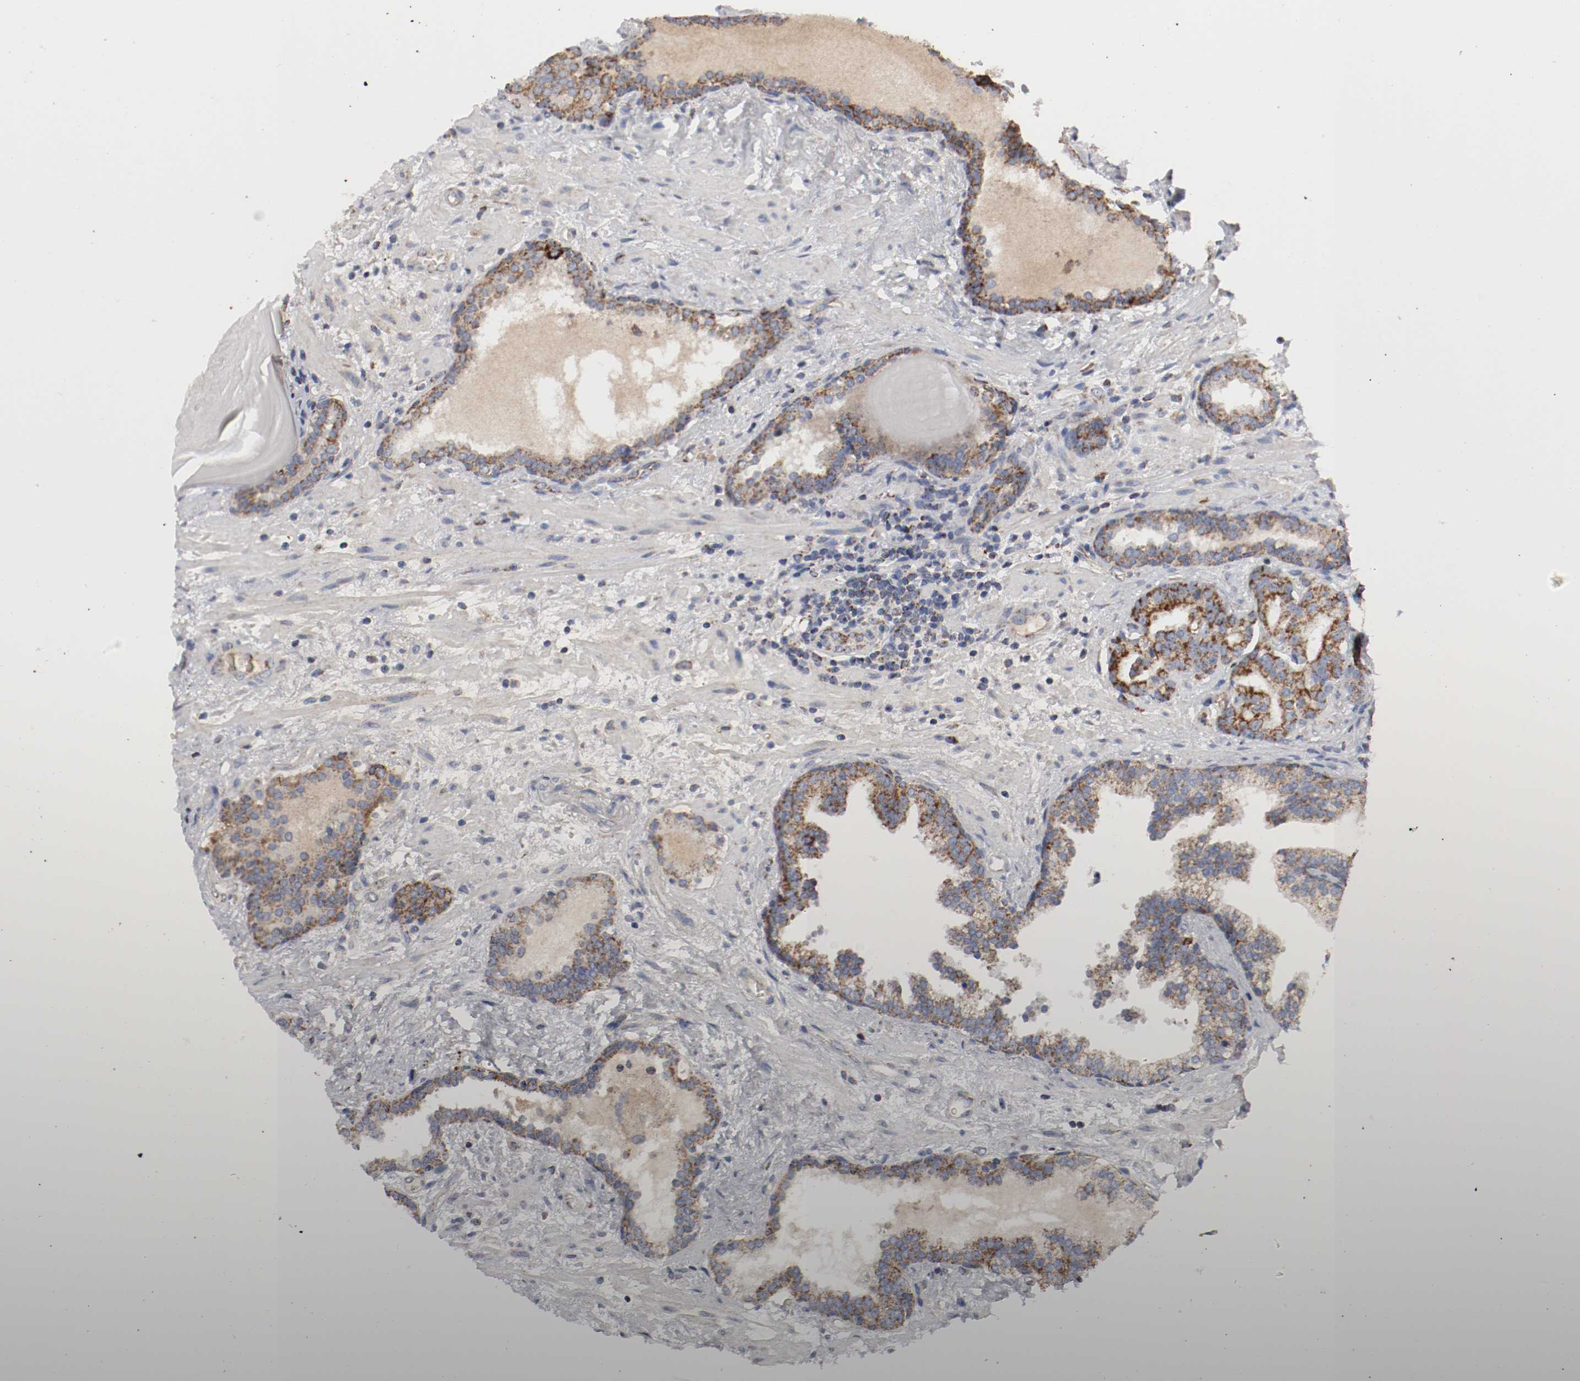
{"staining": {"intensity": "strong", "quantity": ">75%", "location": "cytoplasmic/membranous"}, "tissue": "prostate cancer", "cell_type": "Tumor cells", "image_type": "cancer", "snomed": [{"axis": "morphology", "description": "Adenocarcinoma, Low grade"}, {"axis": "topography", "description": "Prostate"}], "caption": "Immunohistochemistry photomicrograph of prostate cancer (low-grade adenocarcinoma) stained for a protein (brown), which demonstrates high levels of strong cytoplasmic/membranous expression in about >75% of tumor cells.", "gene": "AFG3L2", "patient": {"sex": "male", "age": 63}}